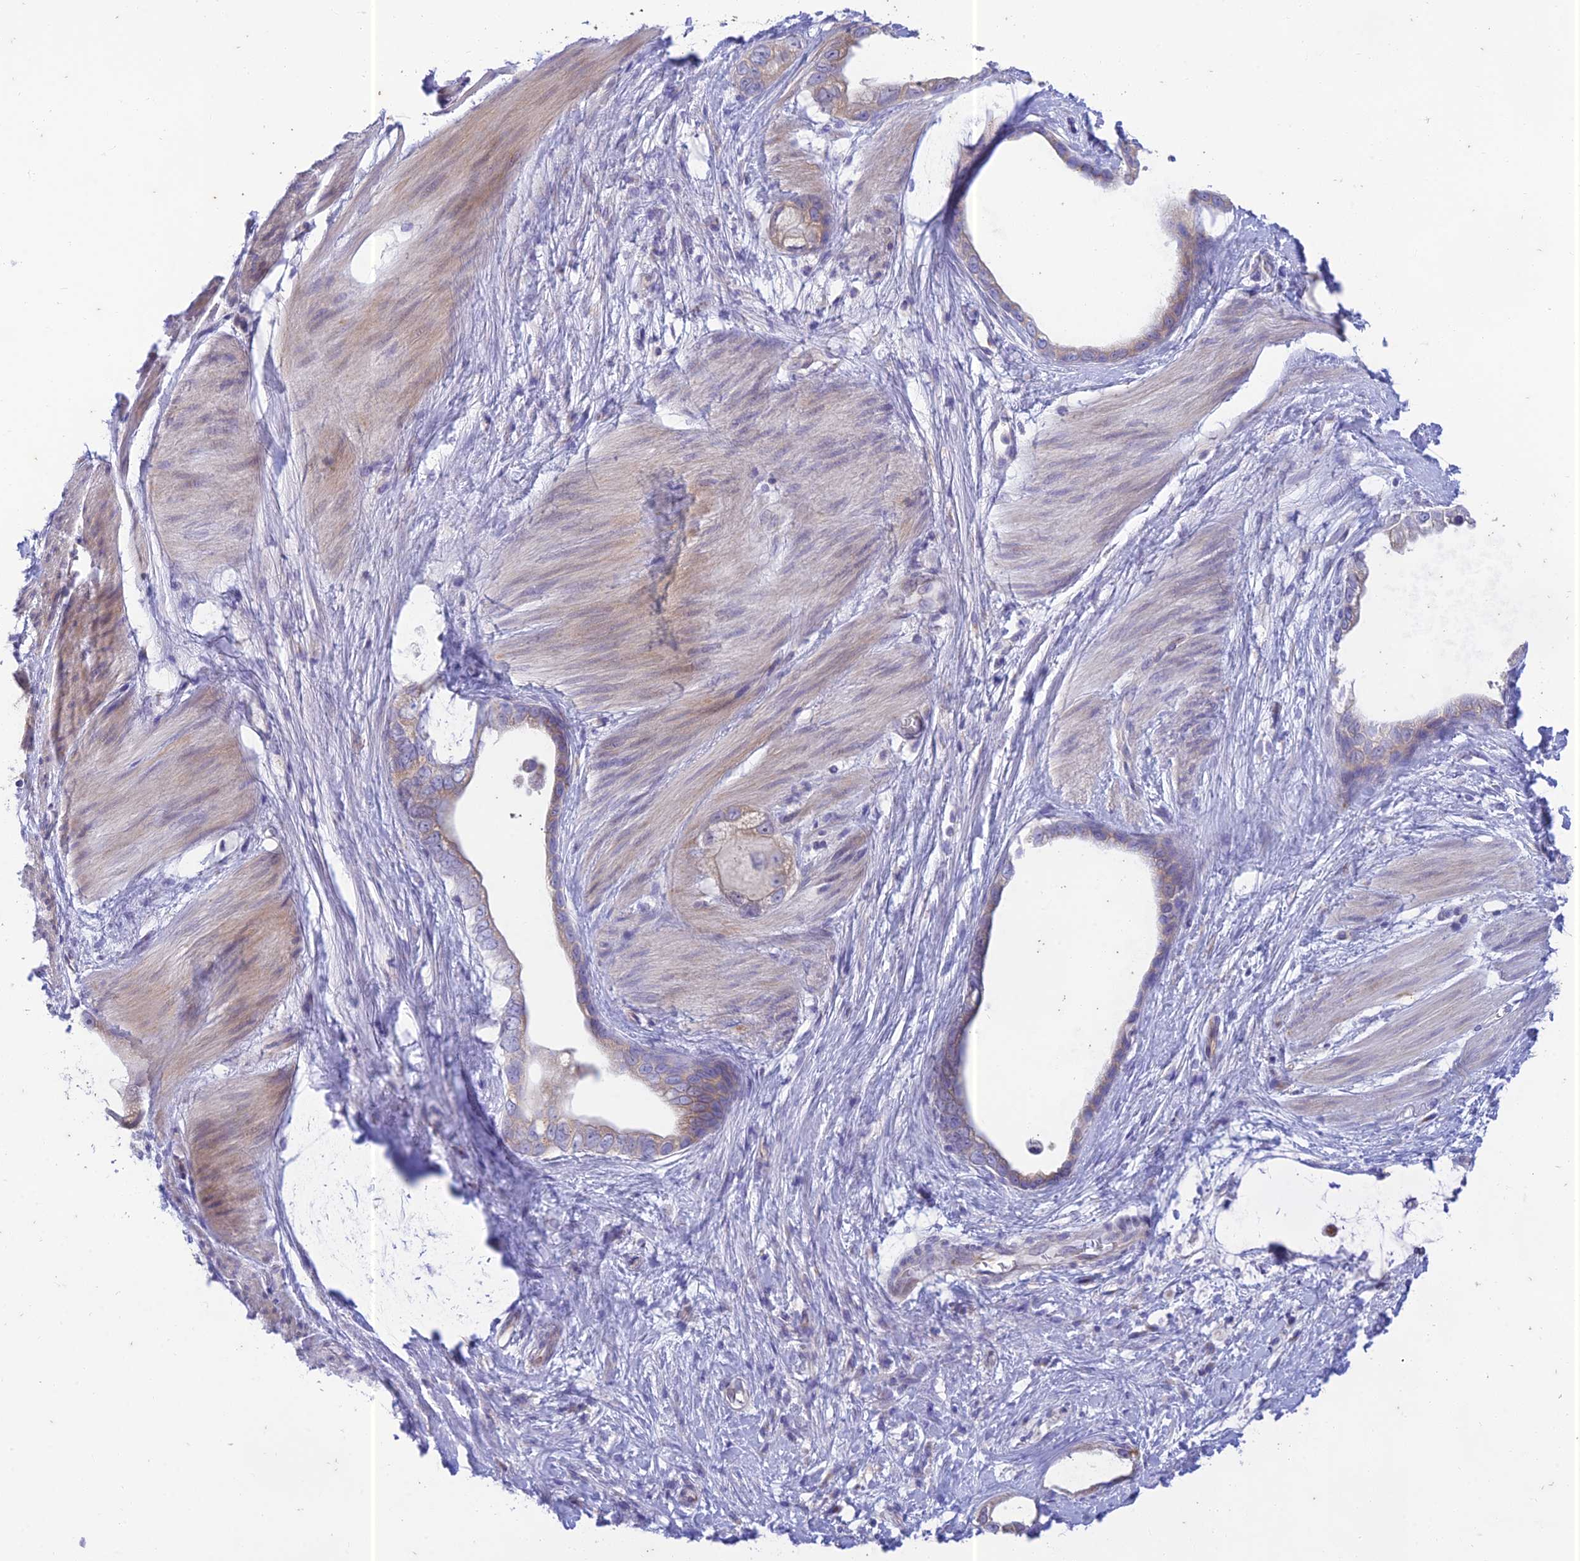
{"staining": {"intensity": "moderate", "quantity": "25%-75%", "location": "cytoplasmic/membranous"}, "tissue": "stomach cancer", "cell_type": "Tumor cells", "image_type": "cancer", "snomed": [{"axis": "morphology", "description": "Adenocarcinoma, NOS"}, {"axis": "topography", "description": "Stomach"}], "caption": "A brown stain highlights moderate cytoplasmic/membranous staining of a protein in stomach cancer tumor cells.", "gene": "PTCD2", "patient": {"sex": "male", "age": 55}}